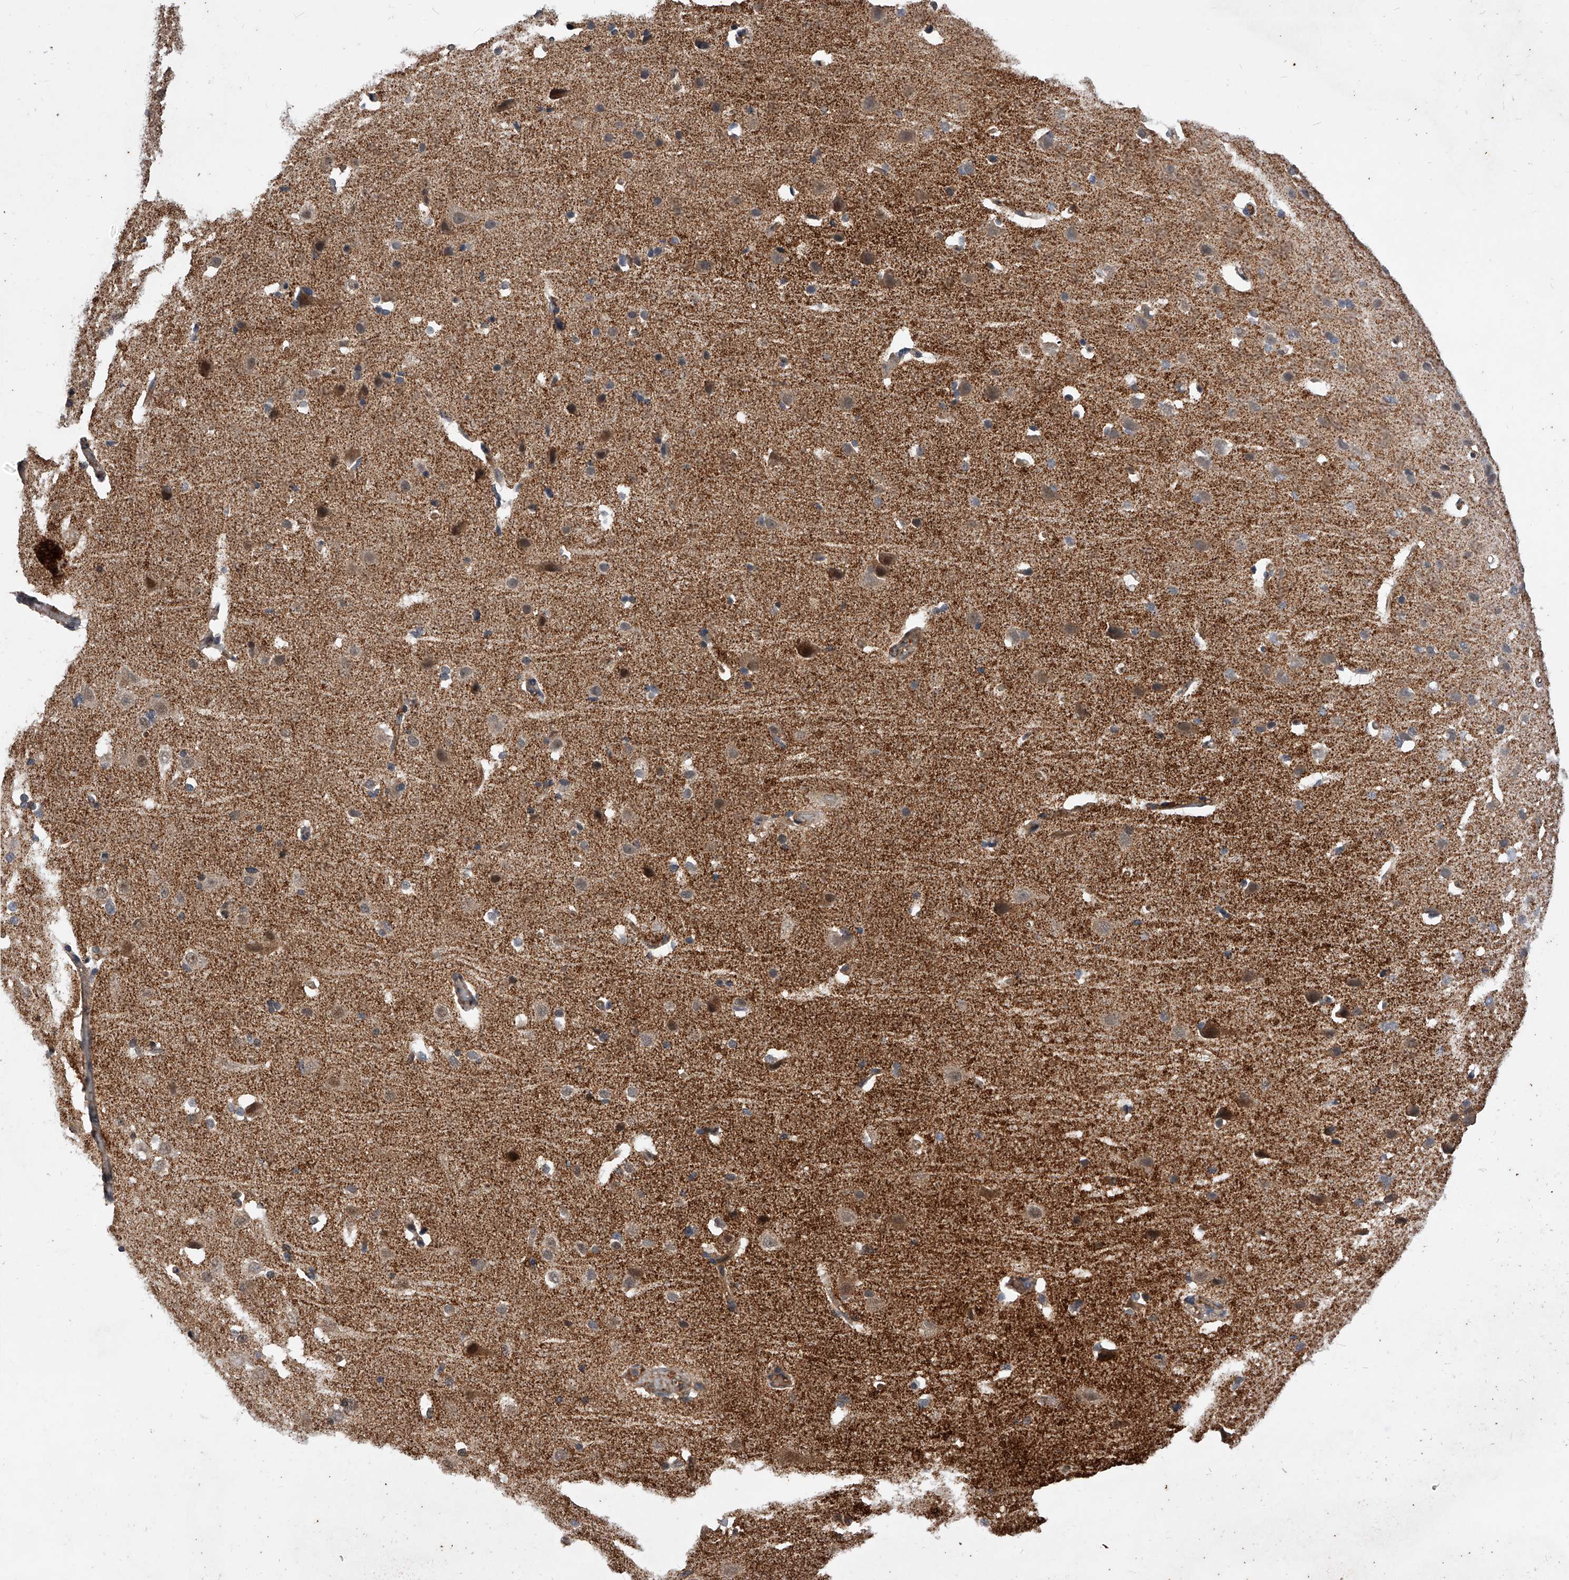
{"staining": {"intensity": "moderate", "quantity": ">75%", "location": "cytoplasmic/membranous"}, "tissue": "cerebral cortex", "cell_type": "Endothelial cells", "image_type": "normal", "snomed": [{"axis": "morphology", "description": "Normal tissue, NOS"}, {"axis": "topography", "description": "Cerebral cortex"}], "caption": "A high-resolution image shows immunohistochemistry (IHC) staining of unremarkable cerebral cortex, which reveals moderate cytoplasmic/membranous positivity in approximately >75% of endothelial cells. (Brightfield microscopy of DAB IHC at high magnification).", "gene": "CFAP410", "patient": {"sex": "male", "age": 34}}